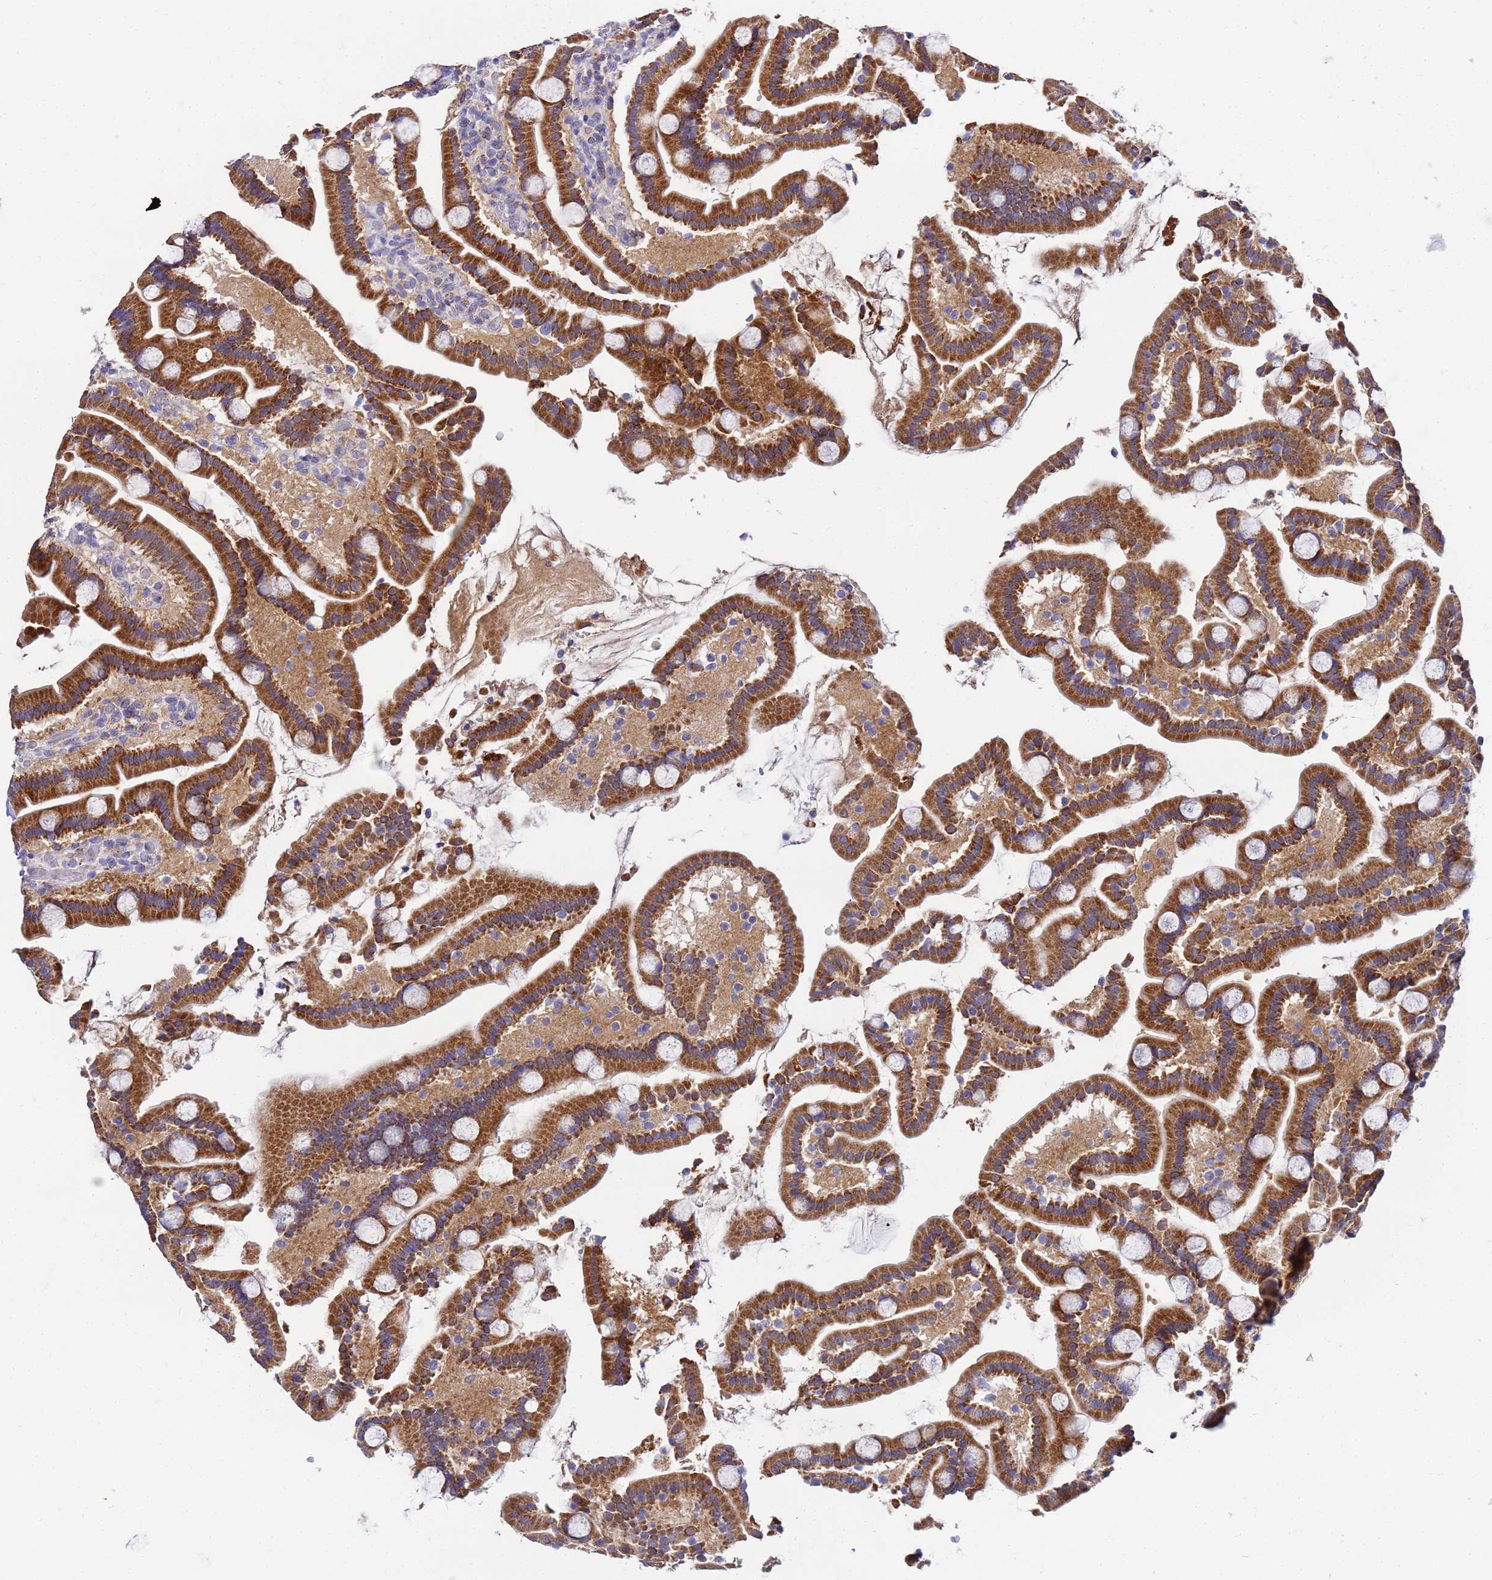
{"staining": {"intensity": "strong", "quantity": ">75%", "location": "cytoplasmic/membranous"}, "tissue": "duodenum", "cell_type": "Glandular cells", "image_type": "normal", "snomed": [{"axis": "morphology", "description": "Normal tissue, NOS"}, {"axis": "topography", "description": "Duodenum"}], "caption": "Strong cytoplasmic/membranous expression is identified in about >75% of glandular cells in unremarkable duodenum.", "gene": "FAHD2A", "patient": {"sex": "male", "age": 55}}